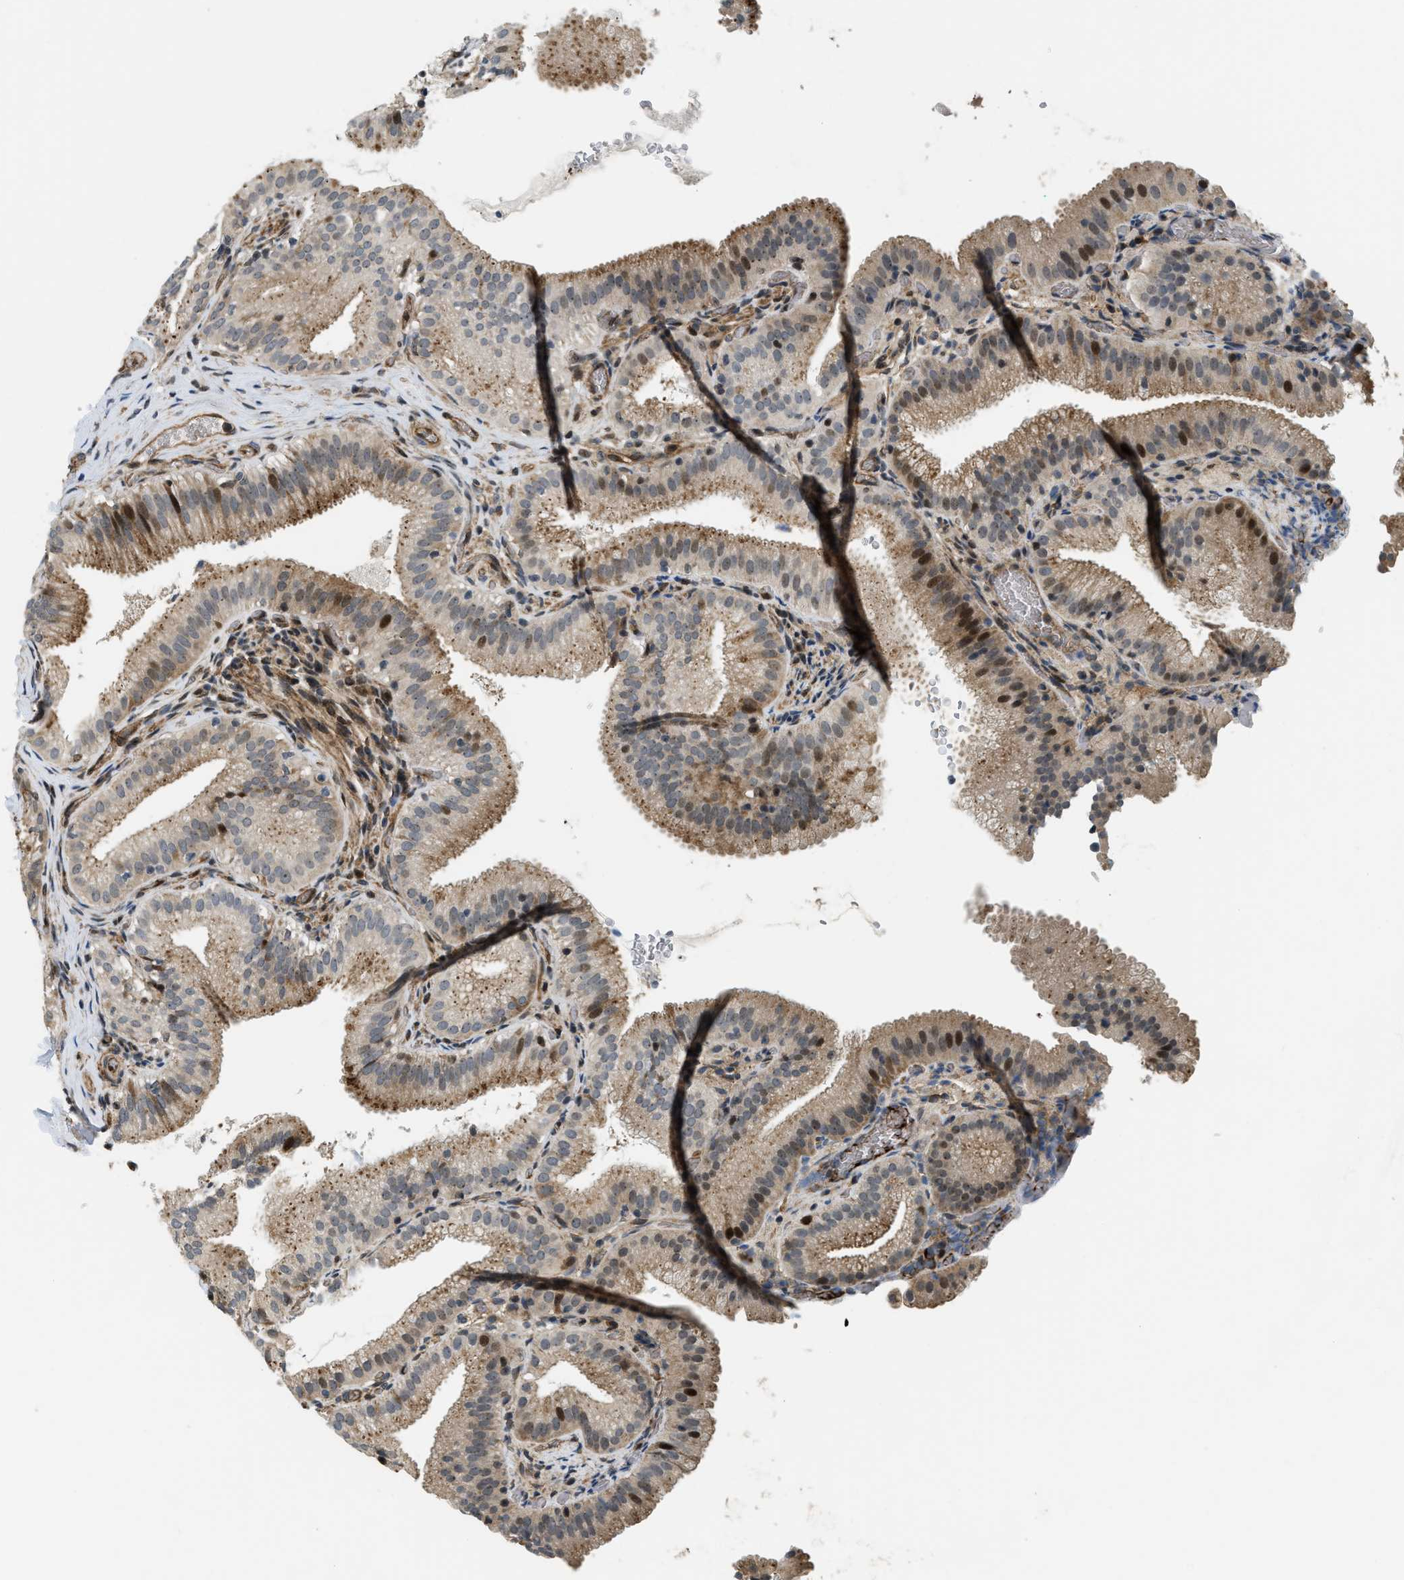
{"staining": {"intensity": "moderate", "quantity": ">75%", "location": "cytoplasmic/membranous,nuclear"}, "tissue": "gallbladder", "cell_type": "Glandular cells", "image_type": "normal", "snomed": [{"axis": "morphology", "description": "Normal tissue, NOS"}, {"axis": "topography", "description": "Gallbladder"}], "caption": "An image showing moderate cytoplasmic/membranous,nuclear staining in approximately >75% of glandular cells in normal gallbladder, as visualized by brown immunohistochemical staining.", "gene": "LTA4H", "patient": {"sex": "male", "age": 54}}